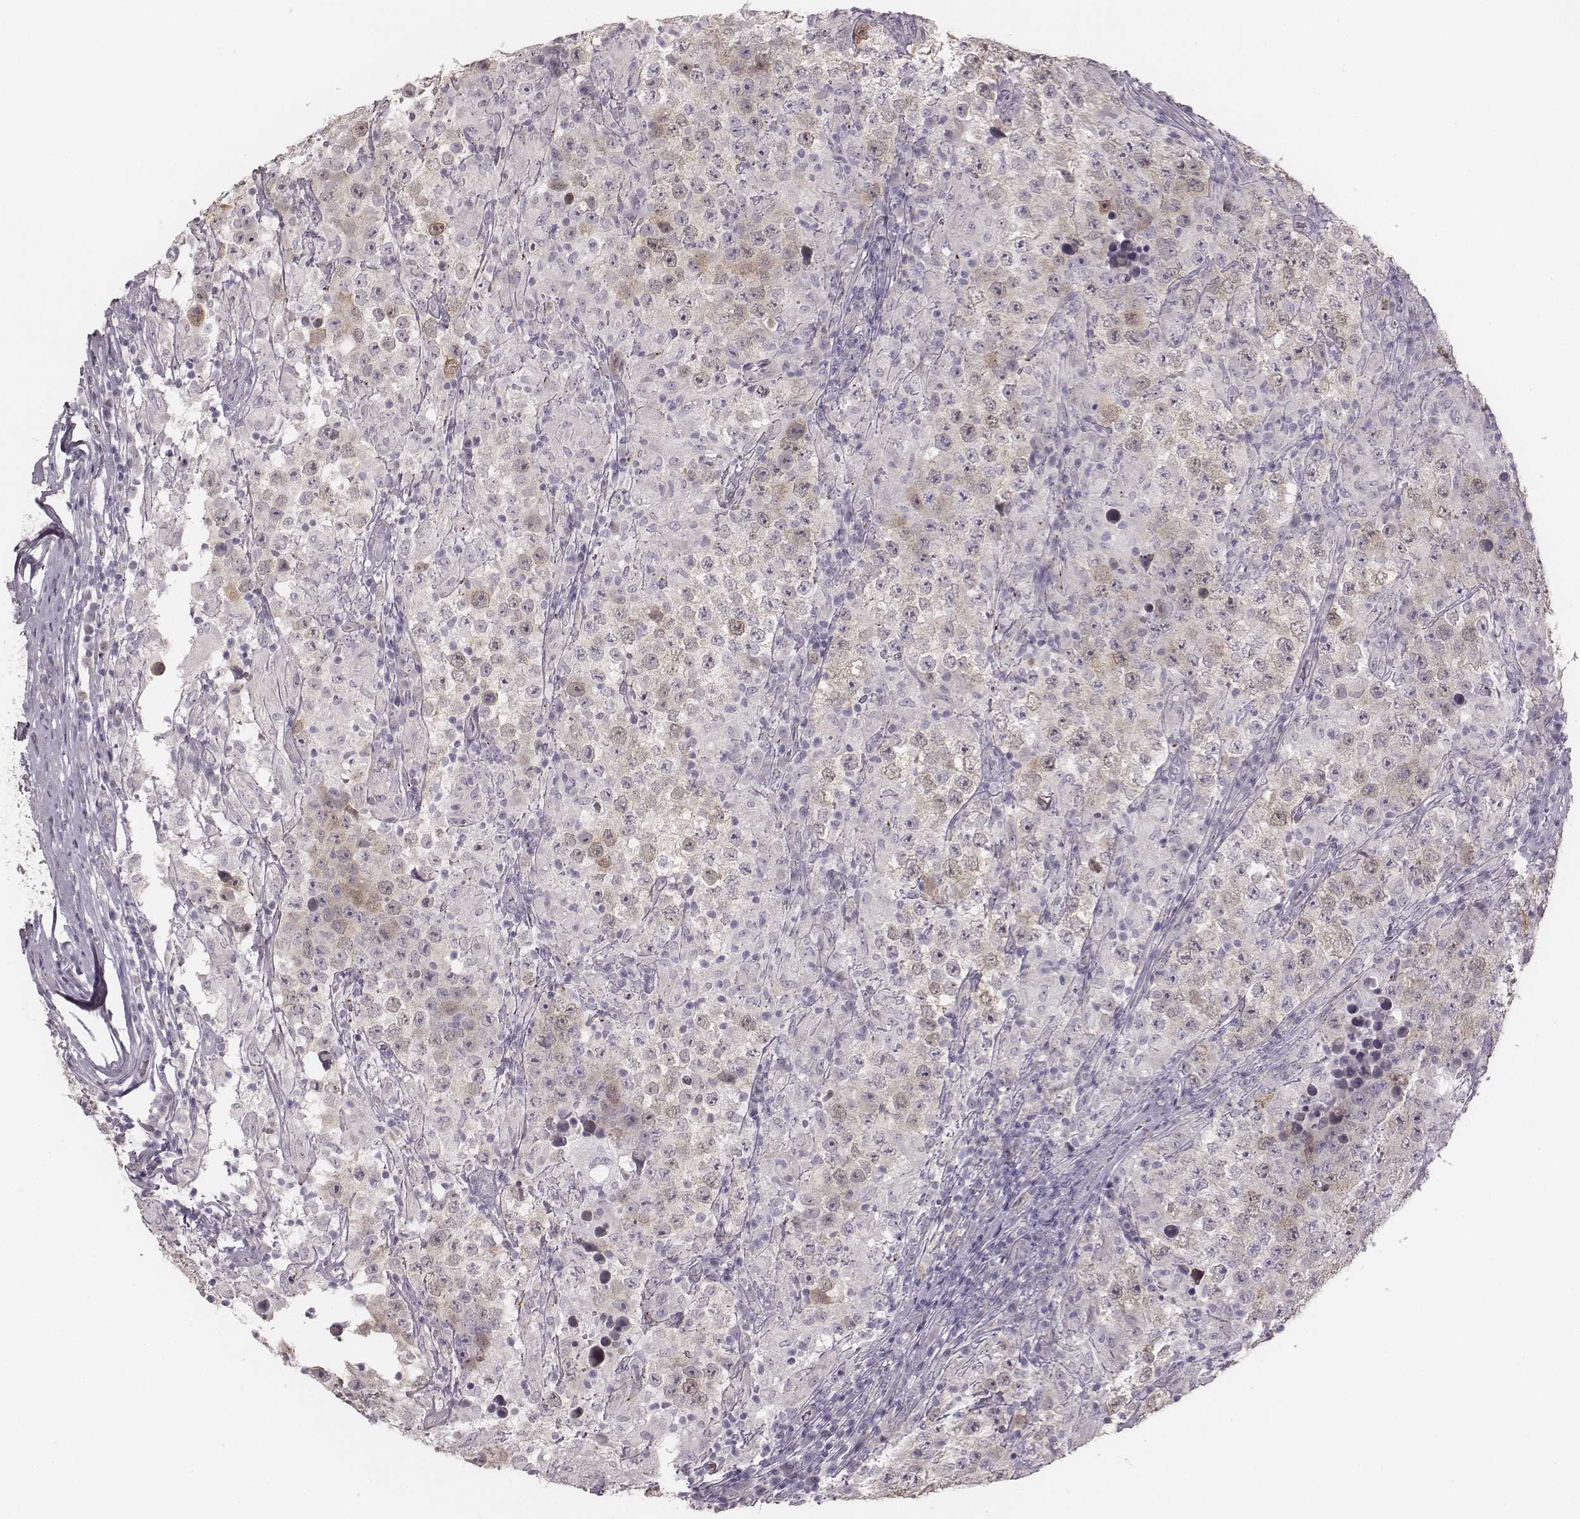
{"staining": {"intensity": "weak", "quantity": "<25%", "location": "cytoplasmic/membranous,nuclear"}, "tissue": "testis cancer", "cell_type": "Tumor cells", "image_type": "cancer", "snomed": [{"axis": "morphology", "description": "Seminoma, NOS"}, {"axis": "morphology", "description": "Carcinoma, Embryonal, NOS"}, {"axis": "topography", "description": "Testis"}], "caption": "IHC micrograph of testis cancer (seminoma) stained for a protein (brown), which shows no staining in tumor cells.", "gene": "PBK", "patient": {"sex": "male", "age": 41}}